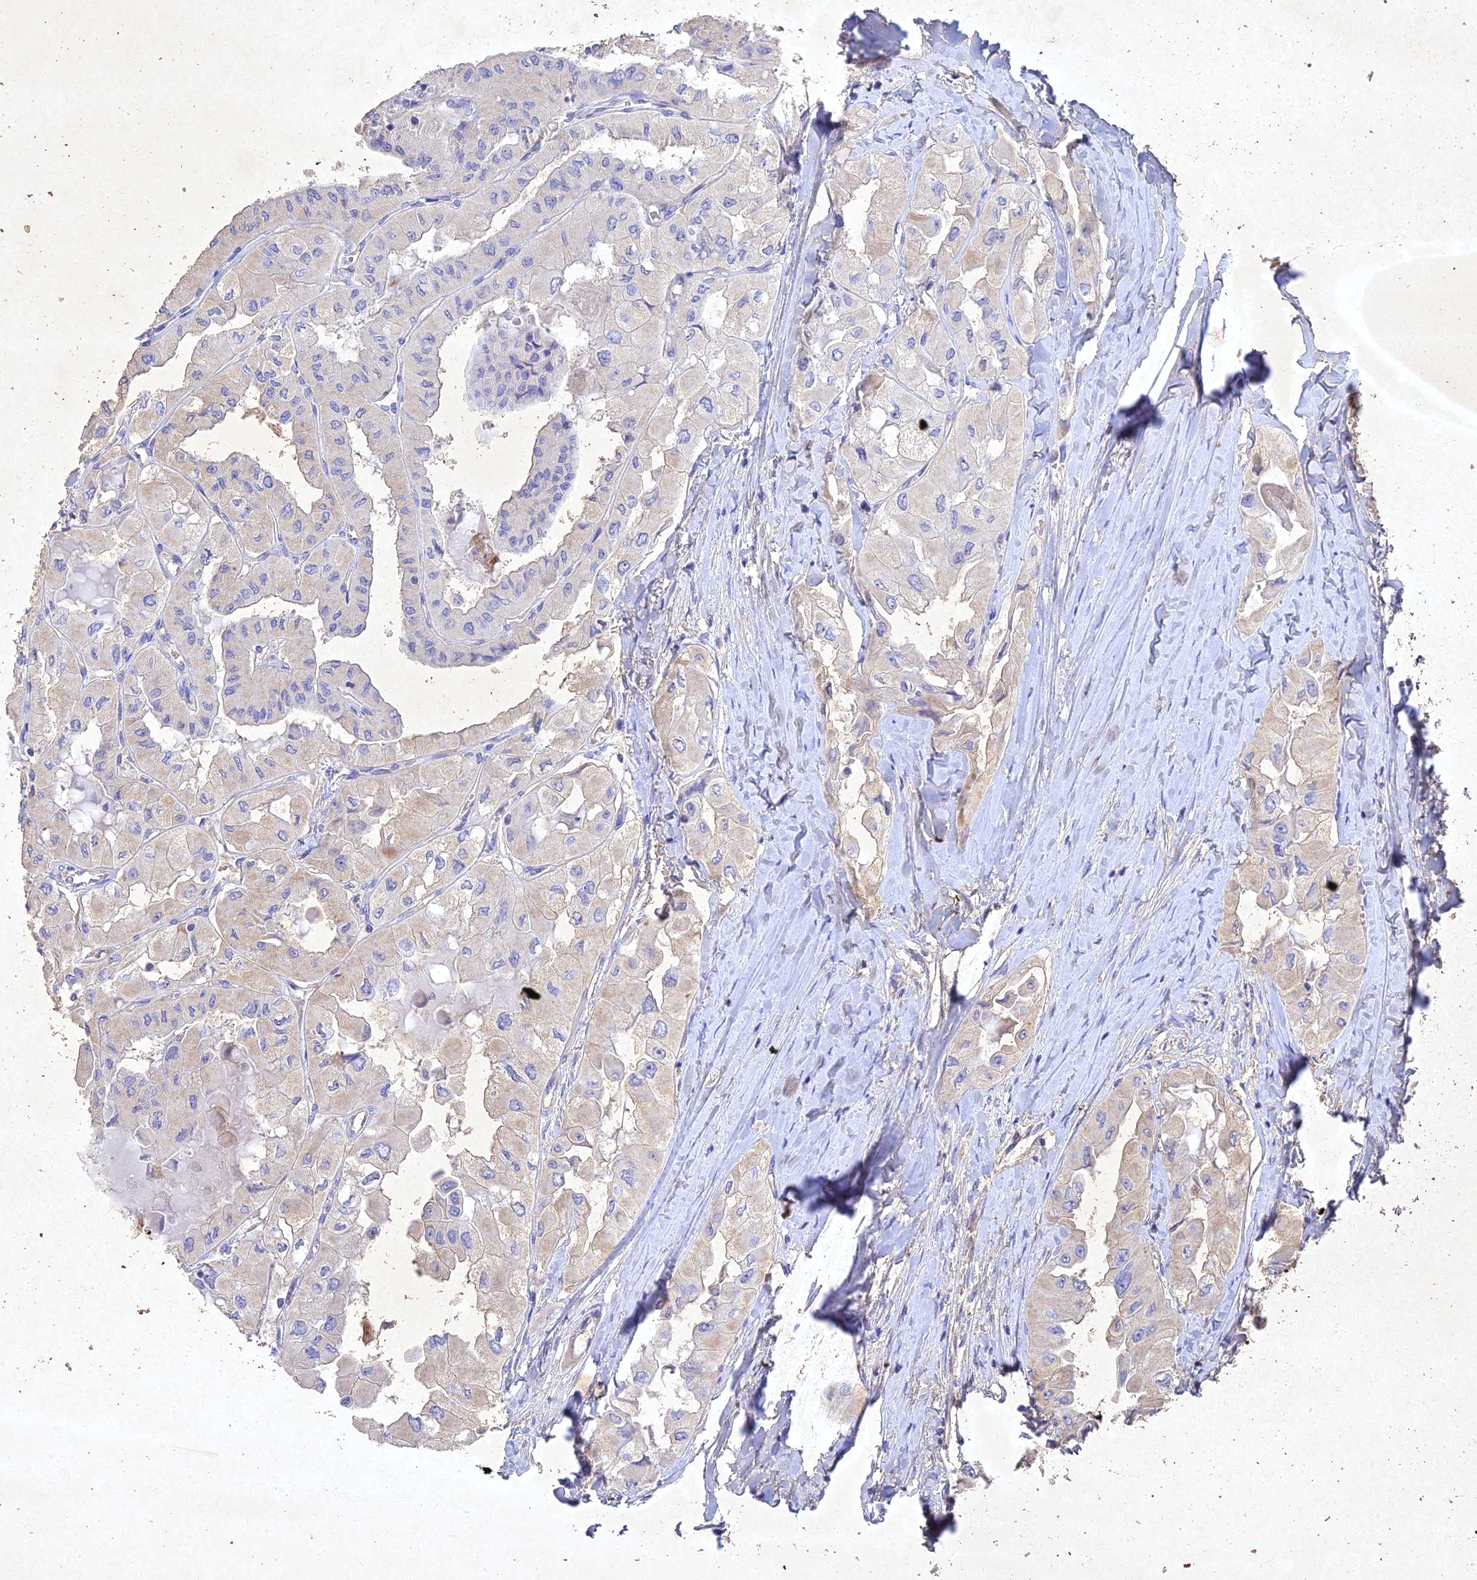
{"staining": {"intensity": "negative", "quantity": "none", "location": "none"}, "tissue": "thyroid cancer", "cell_type": "Tumor cells", "image_type": "cancer", "snomed": [{"axis": "morphology", "description": "Normal tissue, NOS"}, {"axis": "morphology", "description": "Papillary adenocarcinoma, NOS"}, {"axis": "topography", "description": "Thyroid gland"}], "caption": "Immunohistochemistry (IHC) micrograph of human papillary adenocarcinoma (thyroid) stained for a protein (brown), which displays no expression in tumor cells.", "gene": "NDUFV1", "patient": {"sex": "female", "age": 59}}